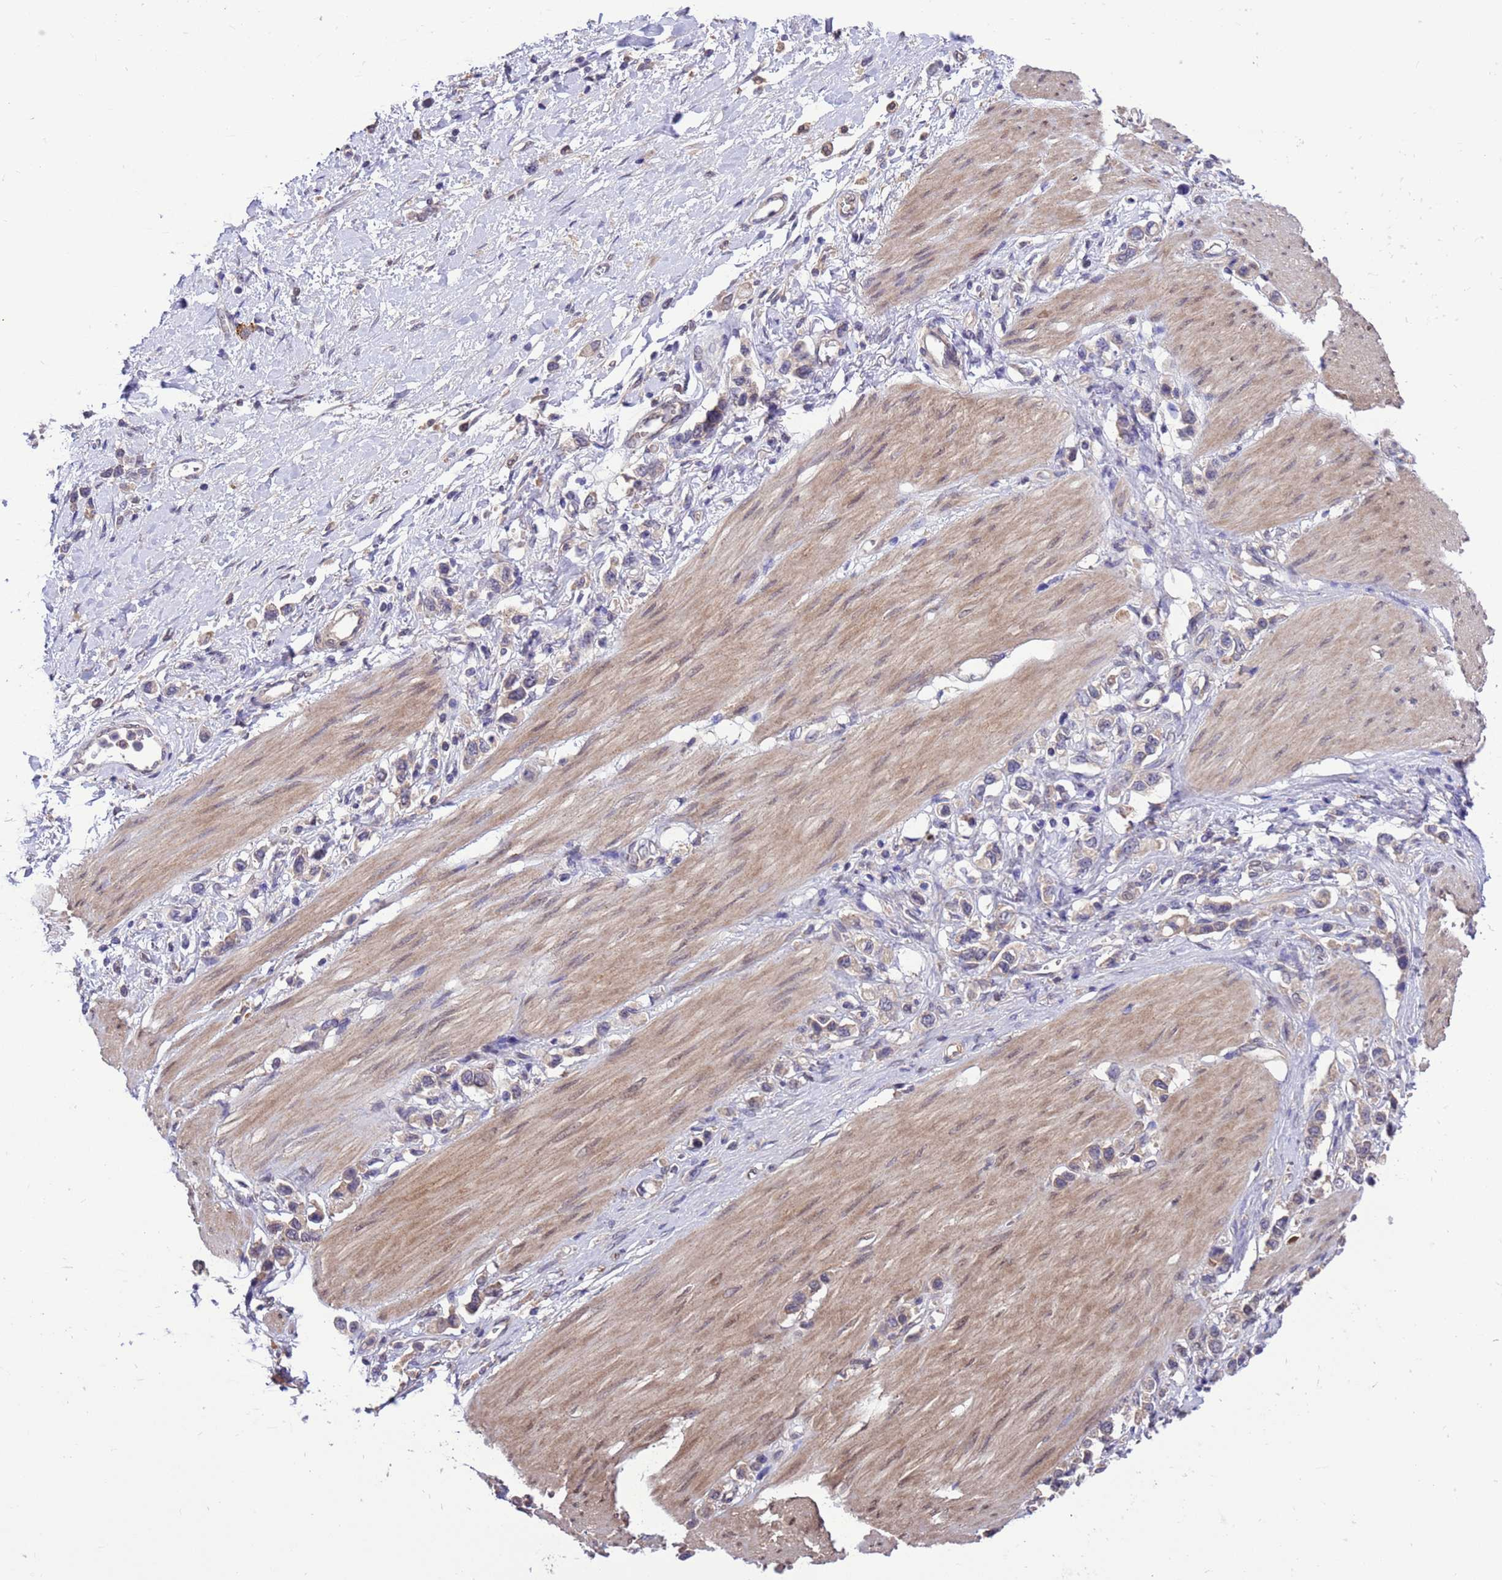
{"staining": {"intensity": "negative", "quantity": "none", "location": "none"}, "tissue": "stomach cancer", "cell_type": "Tumor cells", "image_type": "cancer", "snomed": [{"axis": "morphology", "description": "Normal tissue, NOS"}, {"axis": "morphology", "description": "Adenocarcinoma, NOS"}, {"axis": "topography", "description": "Stomach, upper"}, {"axis": "topography", "description": "Stomach"}], "caption": "High magnification brightfield microscopy of adenocarcinoma (stomach) stained with DAB (brown) and counterstained with hematoxylin (blue): tumor cells show no significant expression.", "gene": "ZFP69B", "patient": {"sex": "female", "age": 65}}